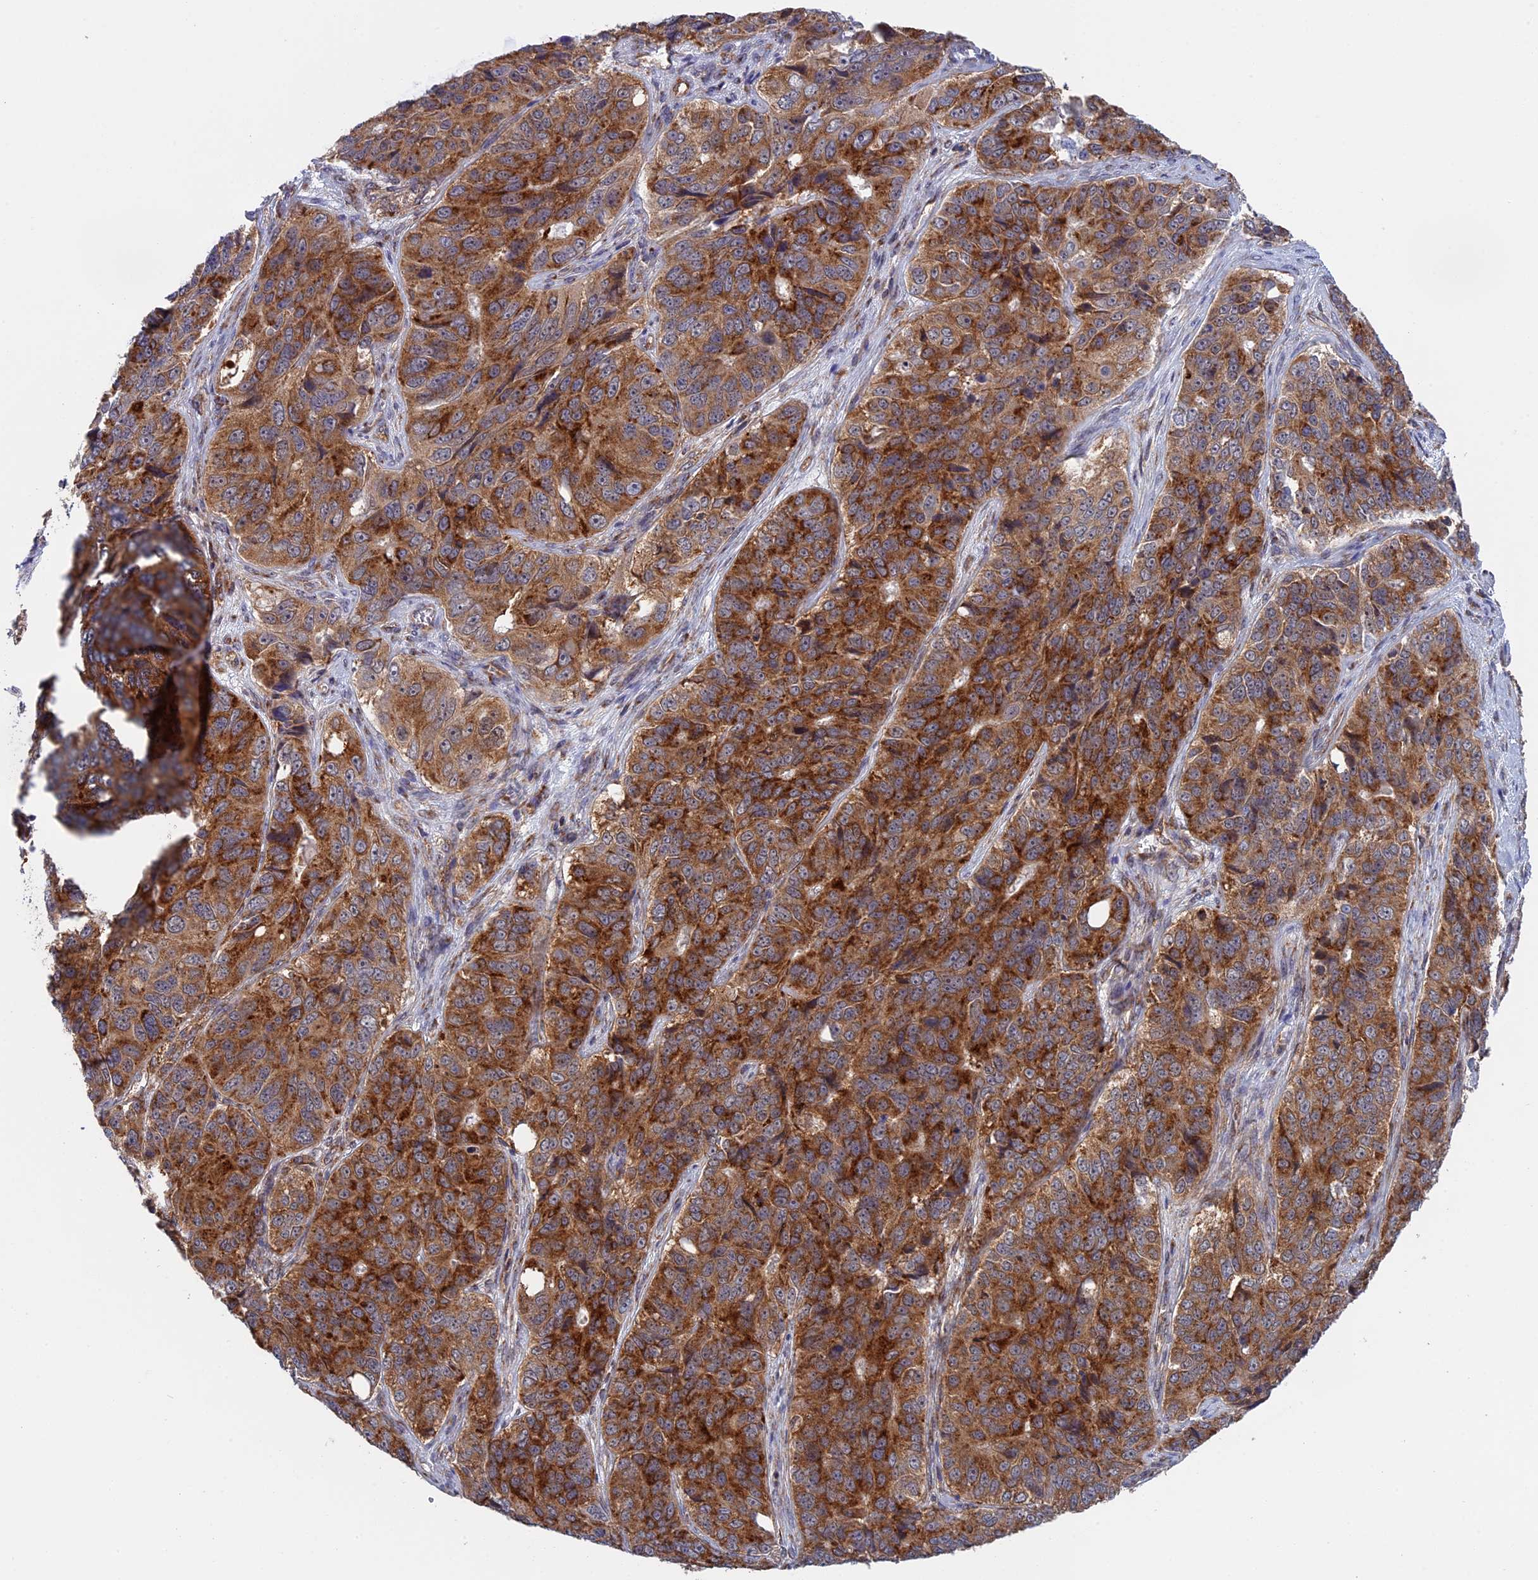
{"staining": {"intensity": "strong", "quantity": ">75%", "location": "cytoplasmic/membranous"}, "tissue": "ovarian cancer", "cell_type": "Tumor cells", "image_type": "cancer", "snomed": [{"axis": "morphology", "description": "Carcinoma, endometroid"}, {"axis": "topography", "description": "Ovary"}], "caption": "Protein staining exhibits strong cytoplasmic/membranous positivity in approximately >75% of tumor cells in ovarian cancer. Nuclei are stained in blue.", "gene": "CLINT1", "patient": {"sex": "female", "age": 51}}